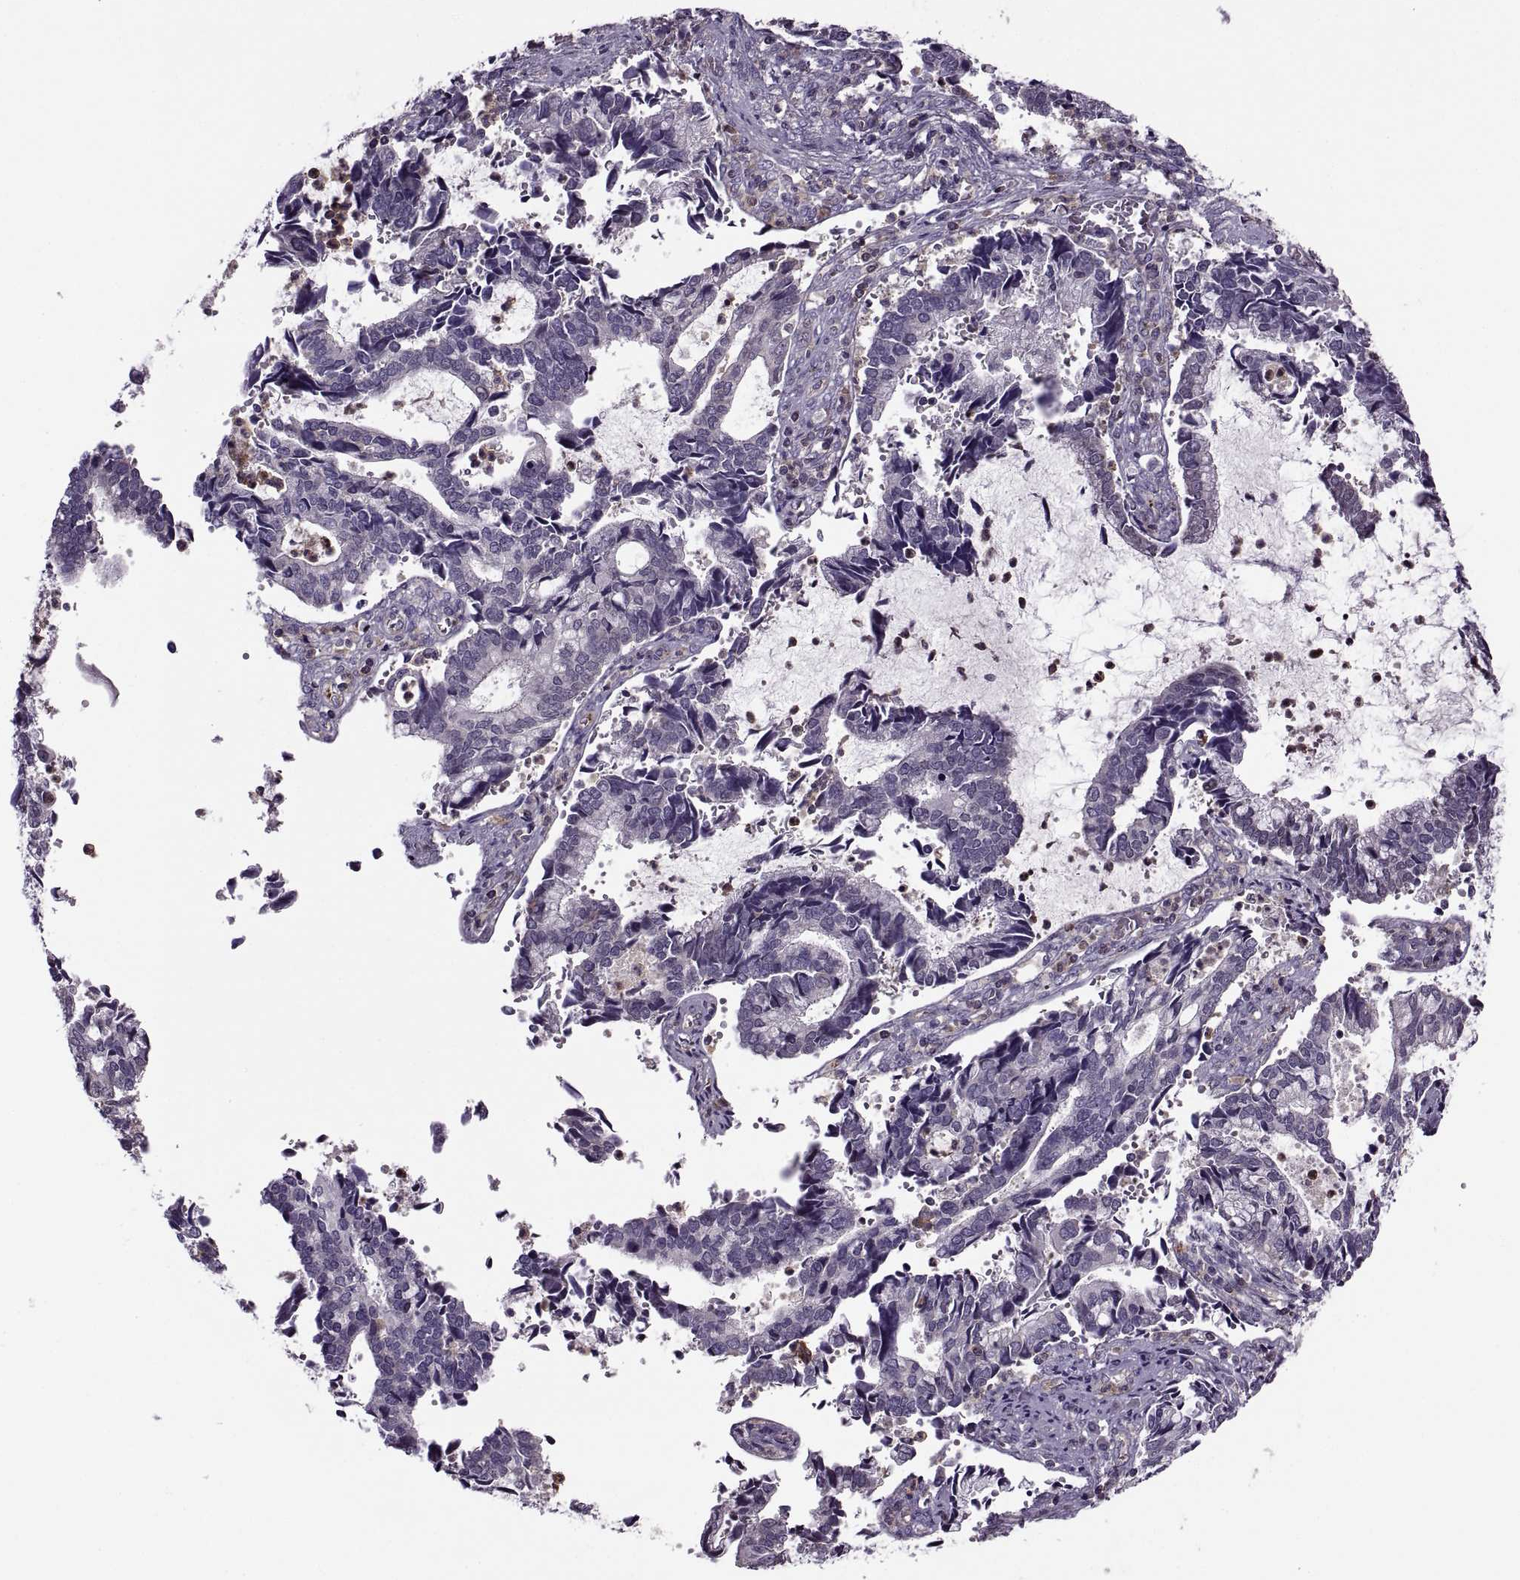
{"staining": {"intensity": "negative", "quantity": "none", "location": "none"}, "tissue": "cervical cancer", "cell_type": "Tumor cells", "image_type": "cancer", "snomed": [{"axis": "morphology", "description": "Adenocarcinoma, NOS"}, {"axis": "topography", "description": "Cervix"}], "caption": "A high-resolution photomicrograph shows immunohistochemistry (IHC) staining of adenocarcinoma (cervical), which displays no significant staining in tumor cells. (DAB immunohistochemistry with hematoxylin counter stain).", "gene": "SLC2A3", "patient": {"sex": "female", "age": 42}}